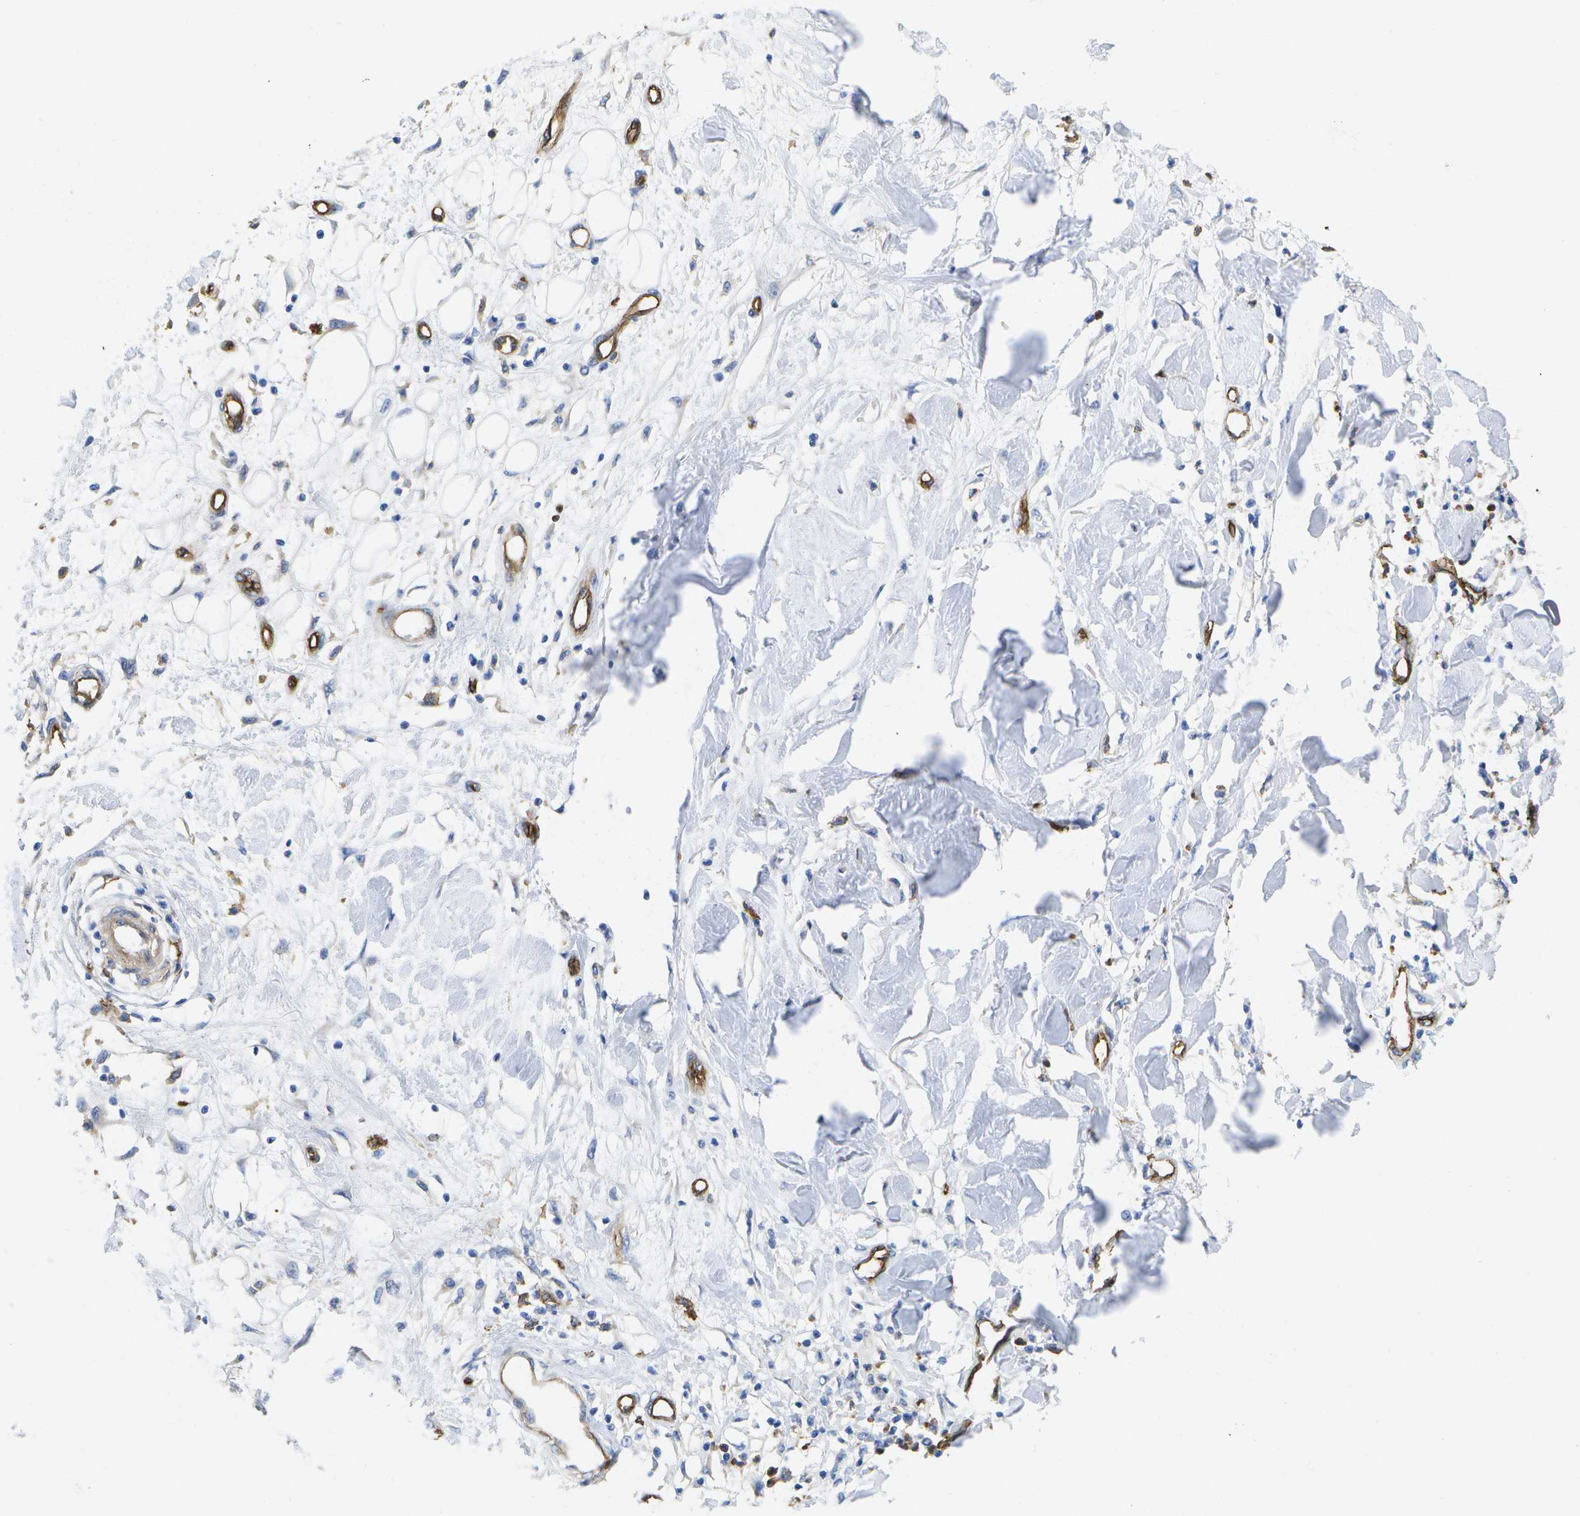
{"staining": {"intensity": "moderate", "quantity": "<25%", "location": "cytoplasmic/membranous"}, "tissue": "adipose tissue", "cell_type": "Adipocytes", "image_type": "normal", "snomed": [{"axis": "morphology", "description": "Normal tissue, NOS"}, {"axis": "morphology", "description": "Squamous cell carcinoma, NOS"}, {"axis": "topography", "description": "Skin"}, {"axis": "topography", "description": "Peripheral nerve tissue"}], "caption": "IHC (DAB (3,3'-diaminobenzidine)) staining of unremarkable adipose tissue shows moderate cytoplasmic/membranous protein staining in approximately <25% of adipocytes.", "gene": "DYSF", "patient": {"sex": "male", "age": 83}}